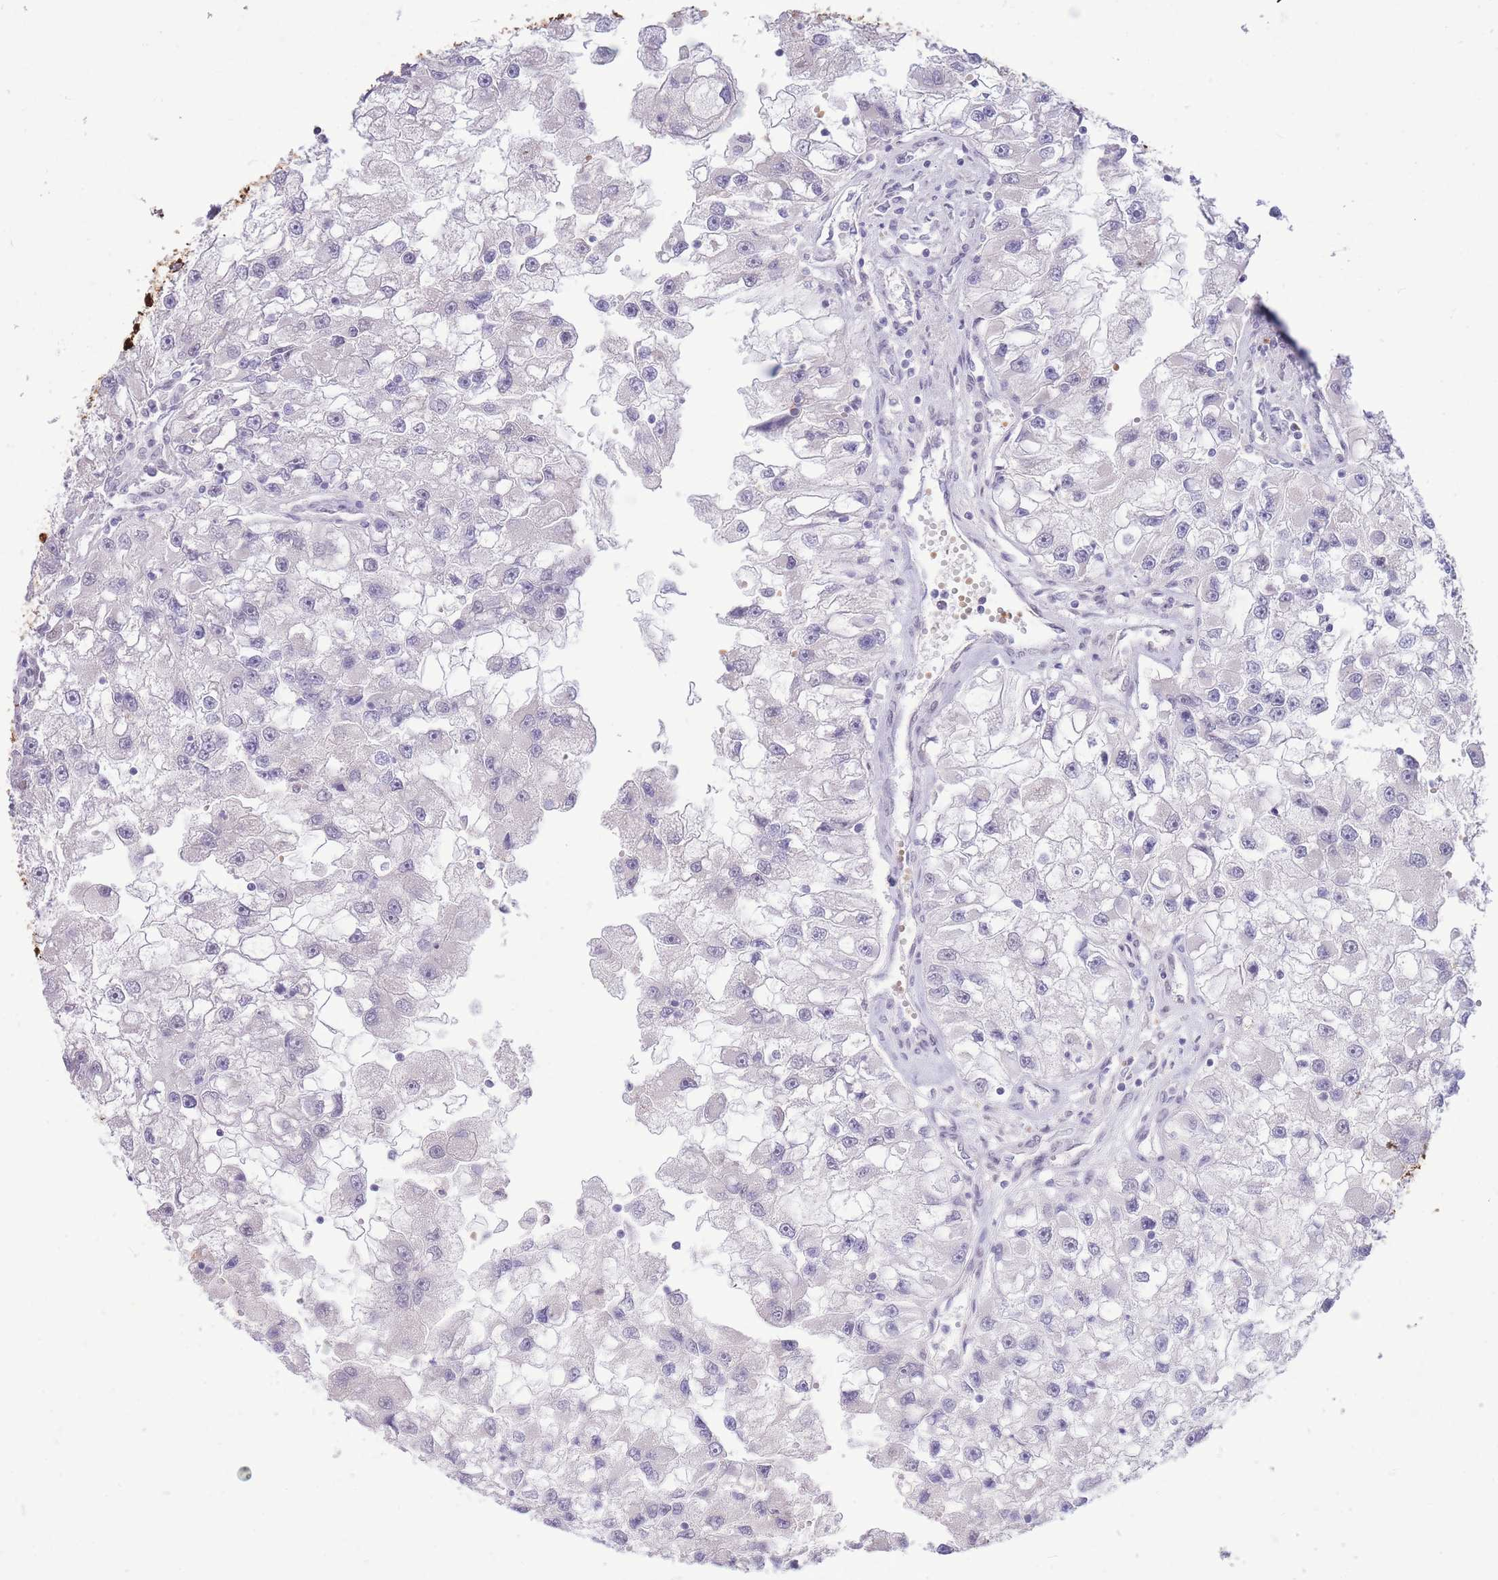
{"staining": {"intensity": "negative", "quantity": "none", "location": "none"}, "tissue": "renal cancer", "cell_type": "Tumor cells", "image_type": "cancer", "snomed": [{"axis": "morphology", "description": "Adenocarcinoma, NOS"}, {"axis": "topography", "description": "Kidney"}], "caption": "A photomicrograph of human renal cancer (adenocarcinoma) is negative for staining in tumor cells.", "gene": "FBXO46", "patient": {"sex": "male", "age": 63}}